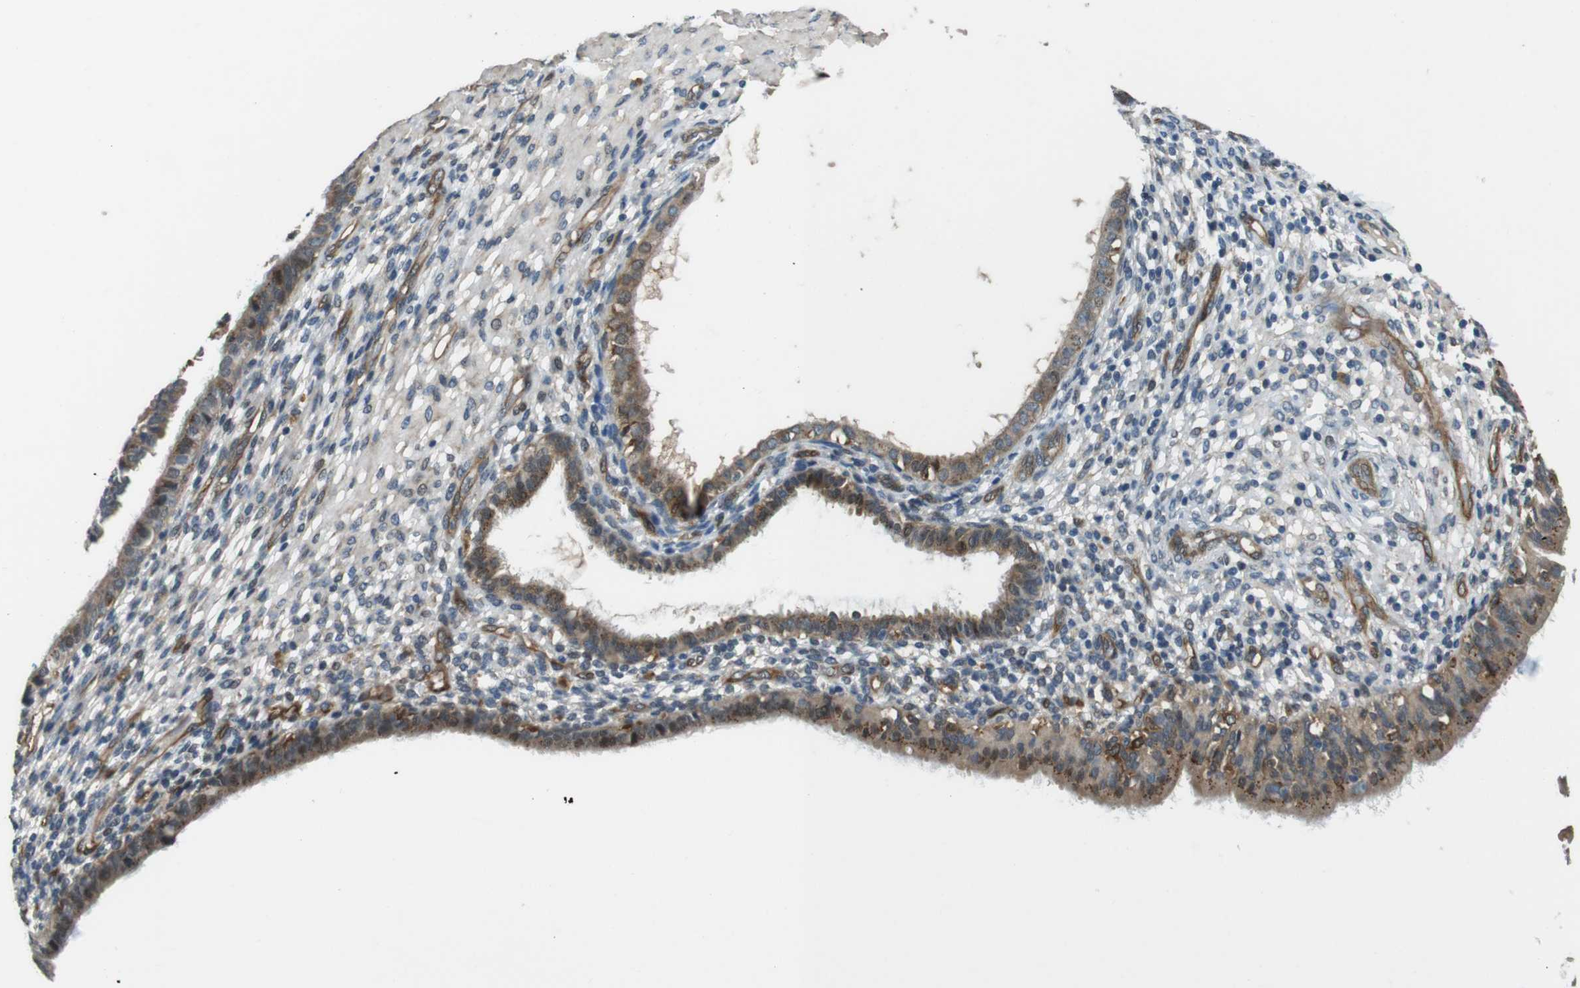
{"staining": {"intensity": "negative", "quantity": "none", "location": "none"}, "tissue": "endometrium", "cell_type": "Cells in endometrial stroma", "image_type": "normal", "snomed": [{"axis": "morphology", "description": "Normal tissue, NOS"}, {"axis": "topography", "description": "Endometrium"}], "caption": "High power microscopy photomicrograph of an immunohistochemistry (IHC) micrograph of benign endometrium, revealing no significant staining in cells in endometrial stroma. (DAB (3,3'-diaminobenzidine) immunohistochemistry (IHC) with hematoxylin counter stain).", "gene": "PALD1", "patient": {"sex": "female", "age": 61}}